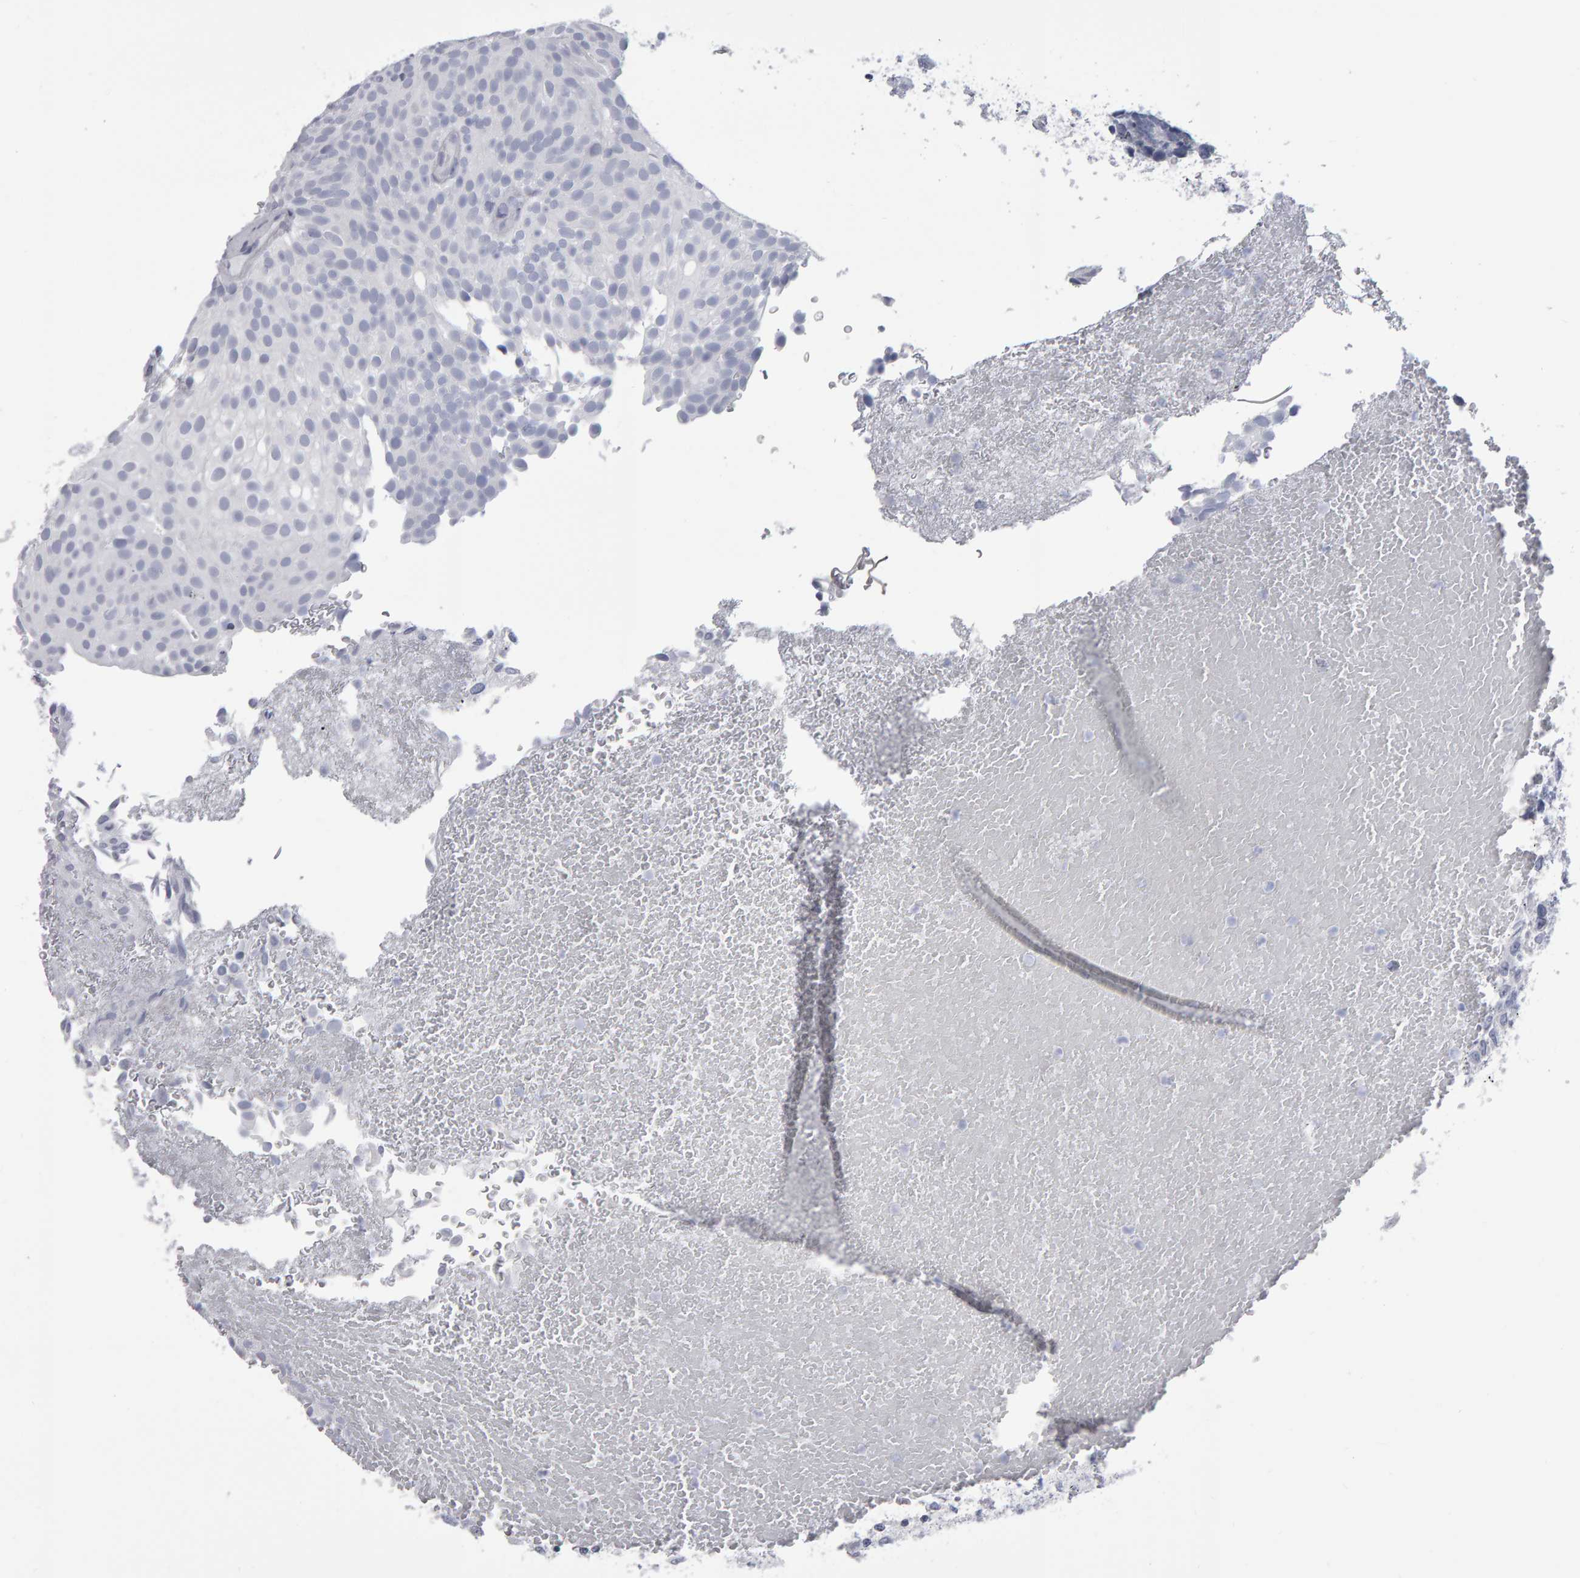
{"staining": {"intensity": "negative", "quantity": "none", "location": "none"}, "tissue": "urothelial cancer", "cell_type": "Tumor cells", "image_type": "cancer", "snomed": [{"axis": "morphology", "description": "Urothelial carcinoma, Low grade"}, {"axis": "topography", "description": "Urinary bladder"}], "caption": "Immunohistochemical staining of human urothelial cancer displays no significant staining in tumor cells. (Immunohistochemistry, brightfield microscopy, high magnification).", "gene": "NCDN", "patient": {"sex": "male", "age": 78}}